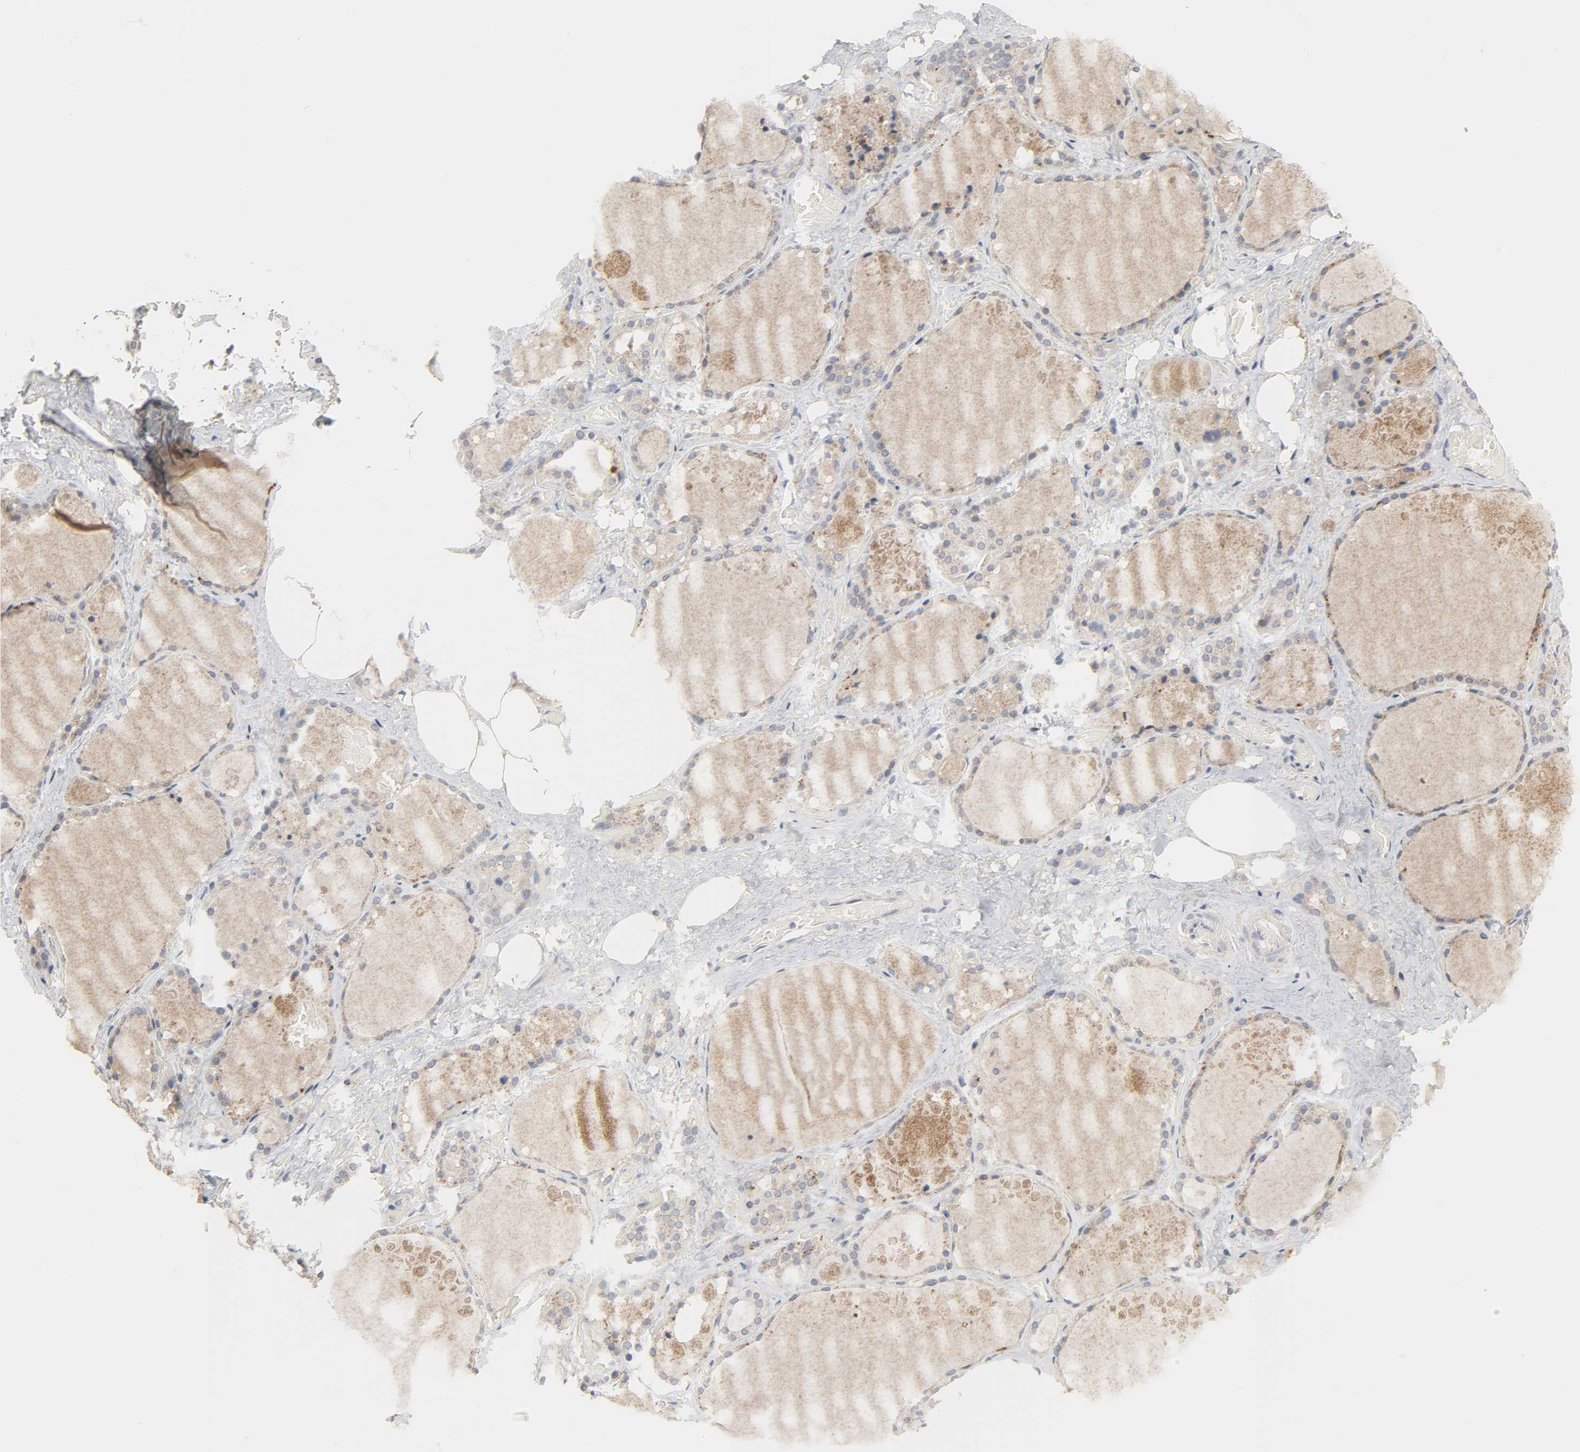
{"staining": {"intensity": "moderate", "quantity": ">75%", "location": "cytoplasmic/membranous"}, "tissue": "thyroid gland", "cell_type": "Glandular cells", "image_type": "normal", "snomed": [{"axis": "morphology", "description": "Normal tissue, NOS"}, {"axis": "topography", "description": "Thyroid gland"}], "caption": "Brown immunohistochemical staining in normal thyroid gland displays moderate cytoplasmic/membranous staining in approximately >75% of glandular cells. Nuclei are stained in blue.", "gene": "CLIP1", "patient": {"sex": "male", "age": 61}}